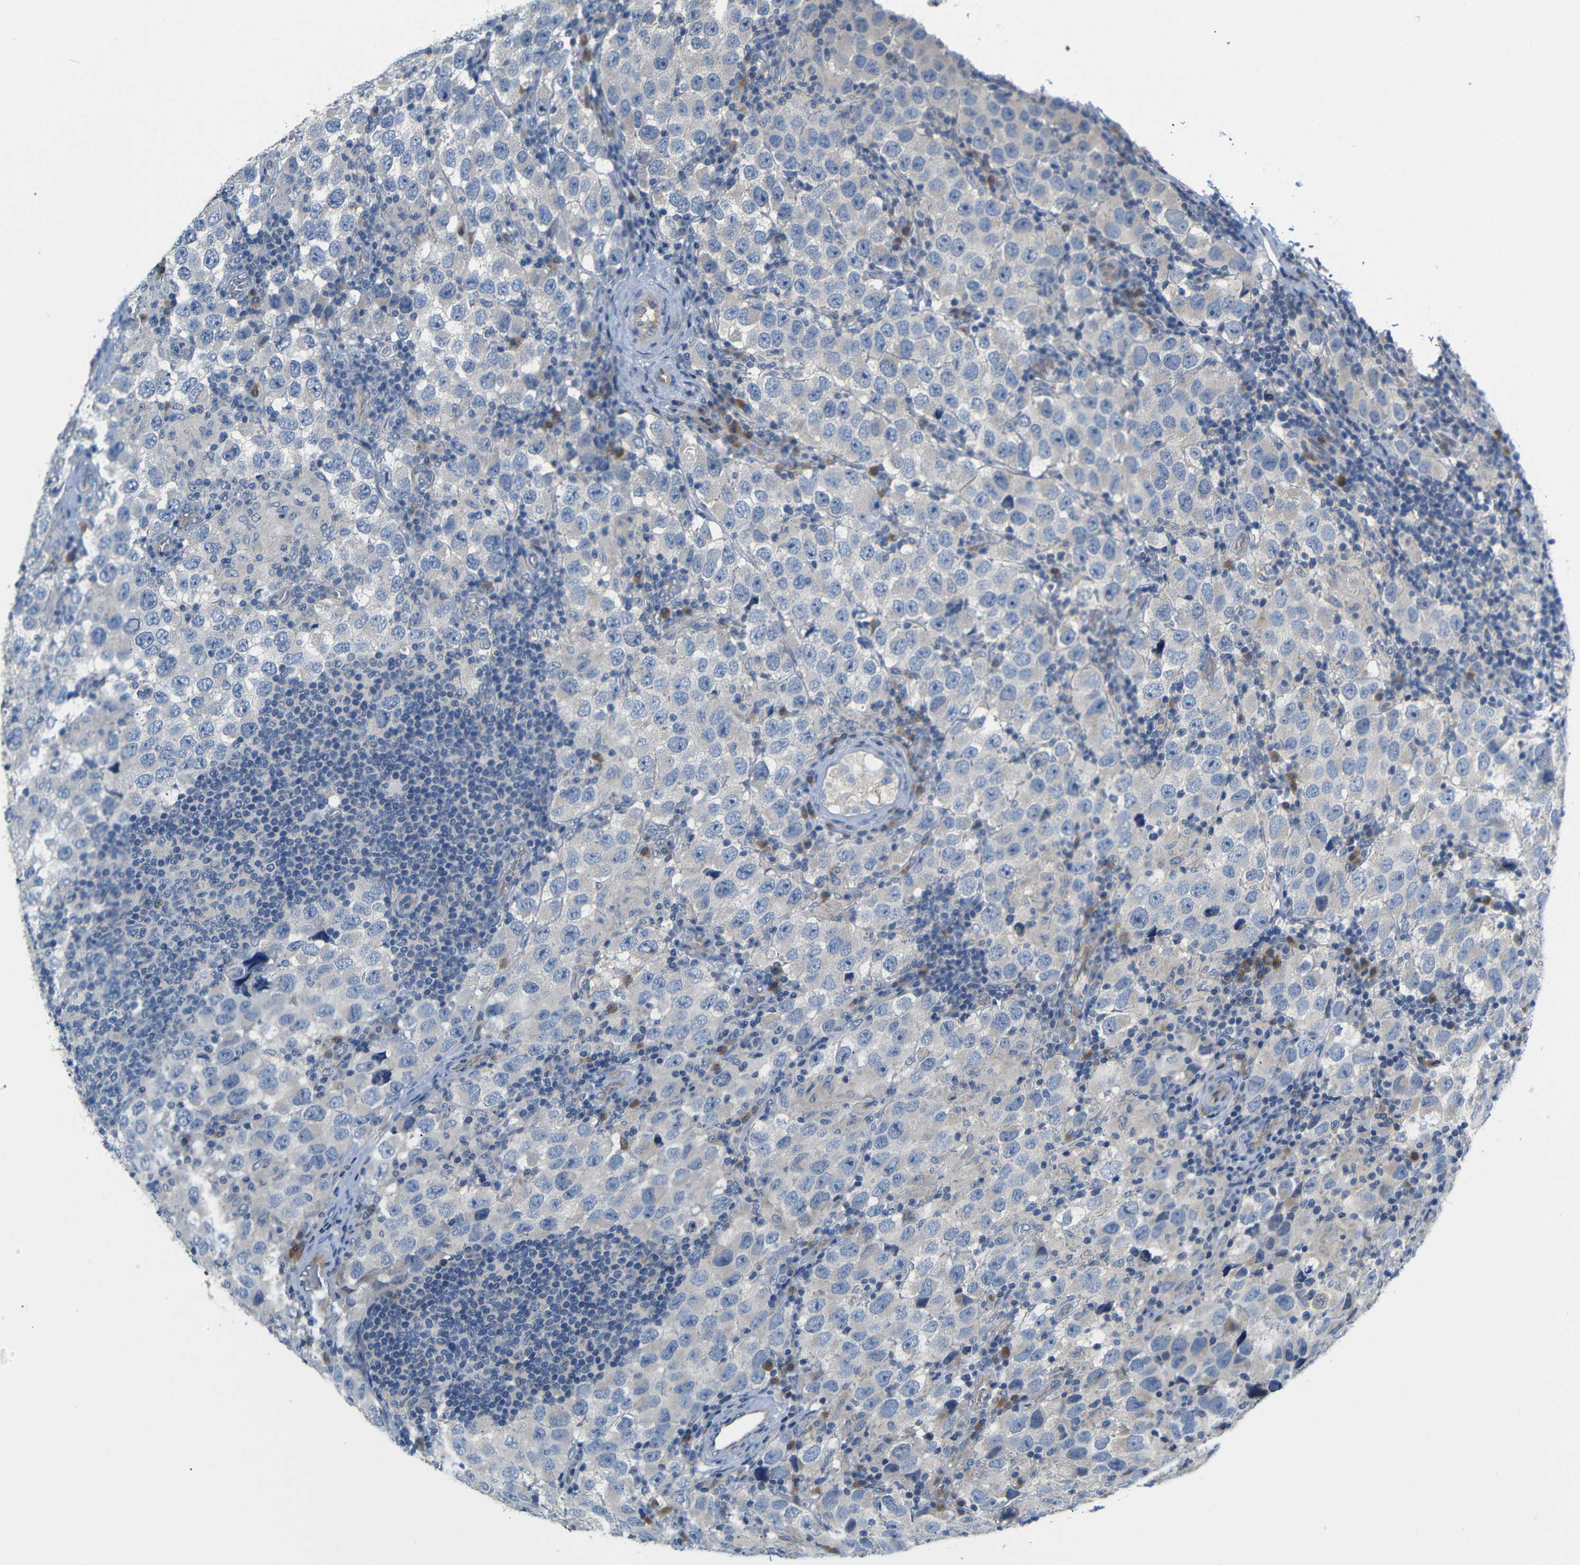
{"staining": {"intensity": "negative", "quantity": "none", "location": "none"}, "tissue": "testis cancer", "cell_type": "Tumor cells", "image_type": "cancer", "snomed": [{"axis": "morphology", "description": "Carcinoma, Embryonal, NOS"}, {"axis": "topography", "description": "Testis"}], "caption": "This photomicrograph is of embryonal carcinoma (testis) stained with immunohistochemistry (IHC) to label a protein in brown with the nuclei are counter-stained blue. There is no positivity in tumor cells.", "gene": "TBC1D32", "patient": {"sex": "male", "age": 21}}